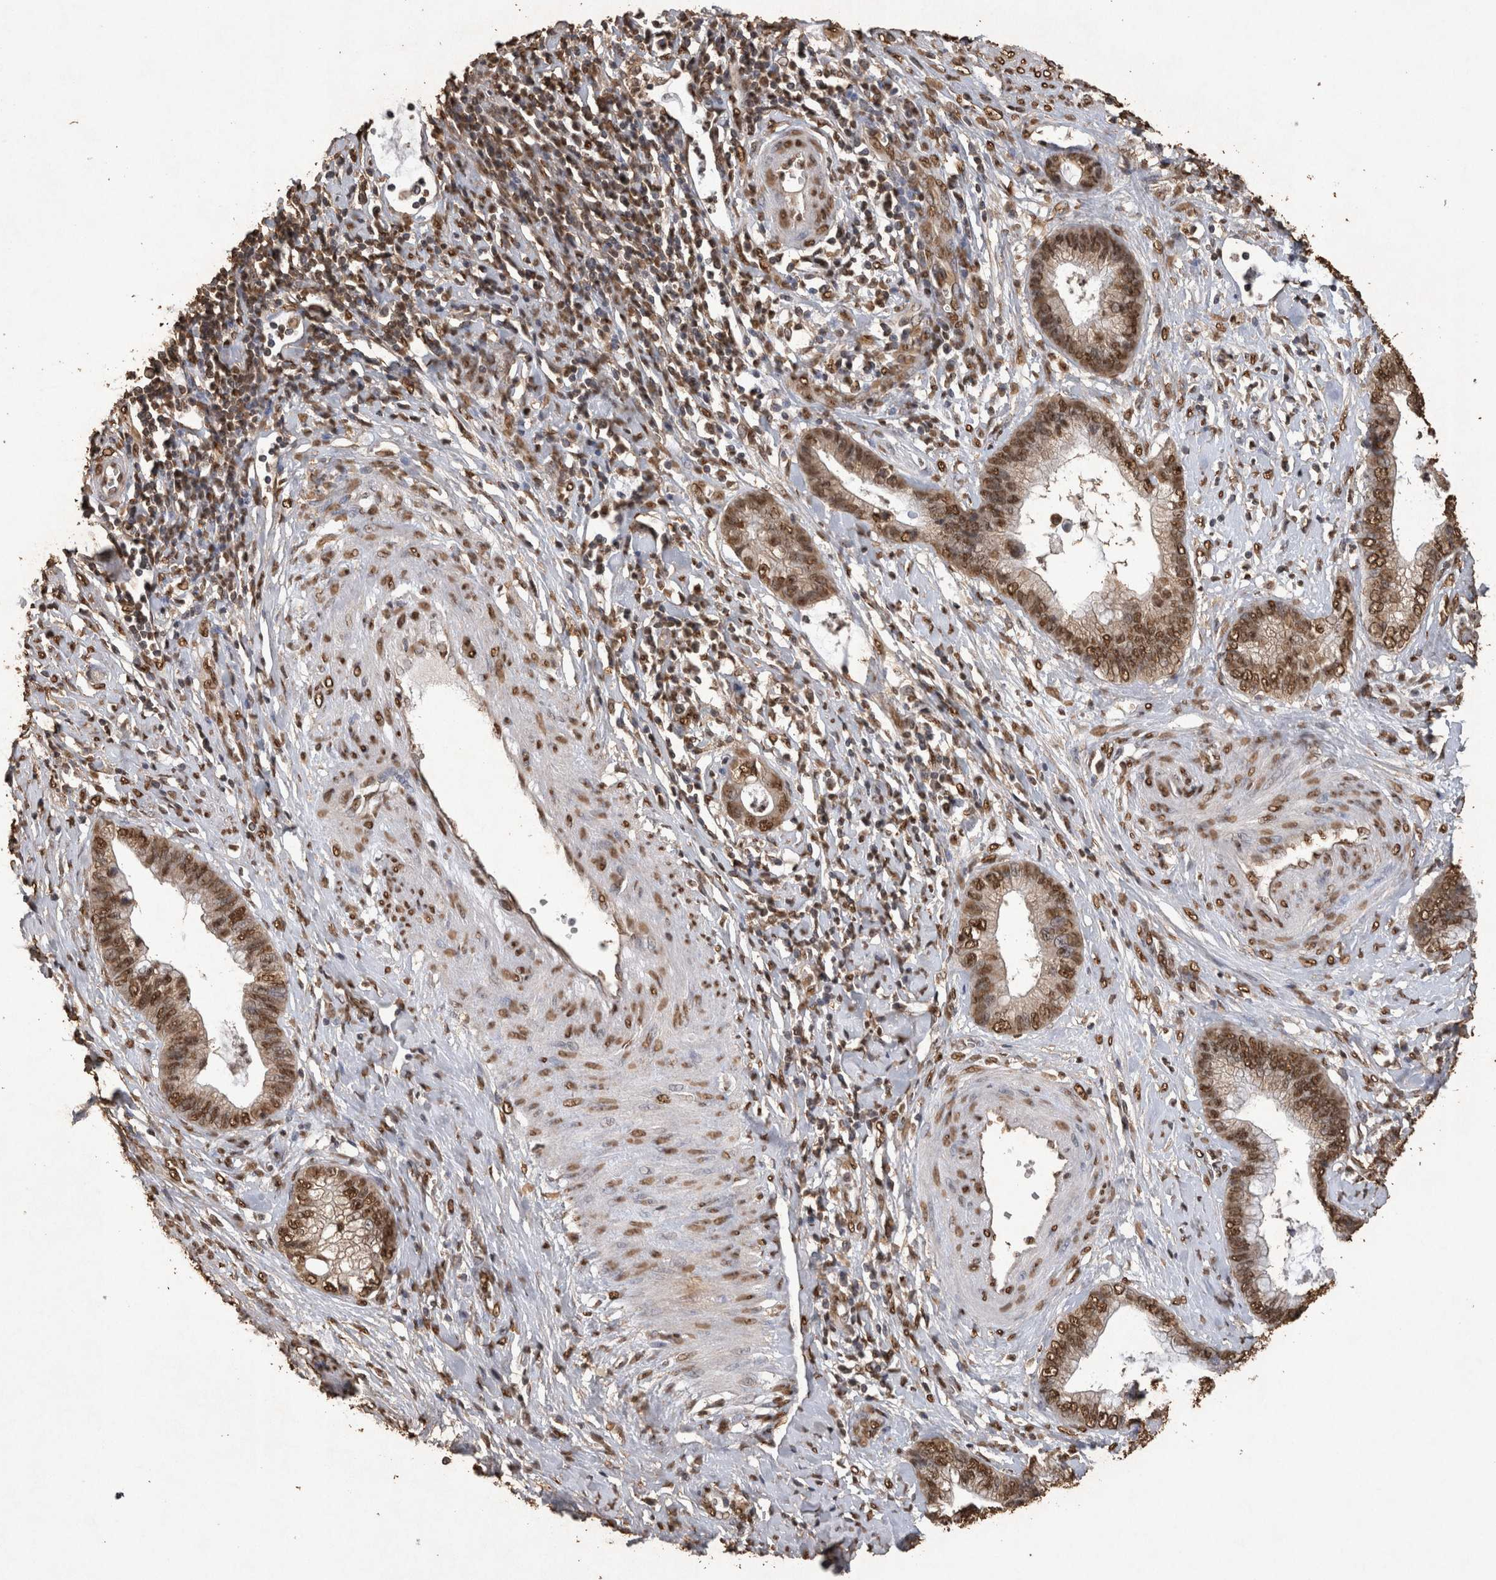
{"staining": {"intensity": "moderate", "quantity": ">75%", "location": "nuclear"}, "tissue": "cervical cancer", "cell_type": "Tumor cells", "image_type": "cancer", "snomed": [{"axis": "morphology", "description": "Adenocarcinoma, NOS"}, {"axis": "topography", "description": "Cervix"}], "caption": "Brown immunohistochemical staining in adenocarcinoma (cervical) demonstrates moderate nuclear positivity in approximately >75% of tumor cells.", "gene": "OAS2", "patient": {"sex": "female", "age": 44}}